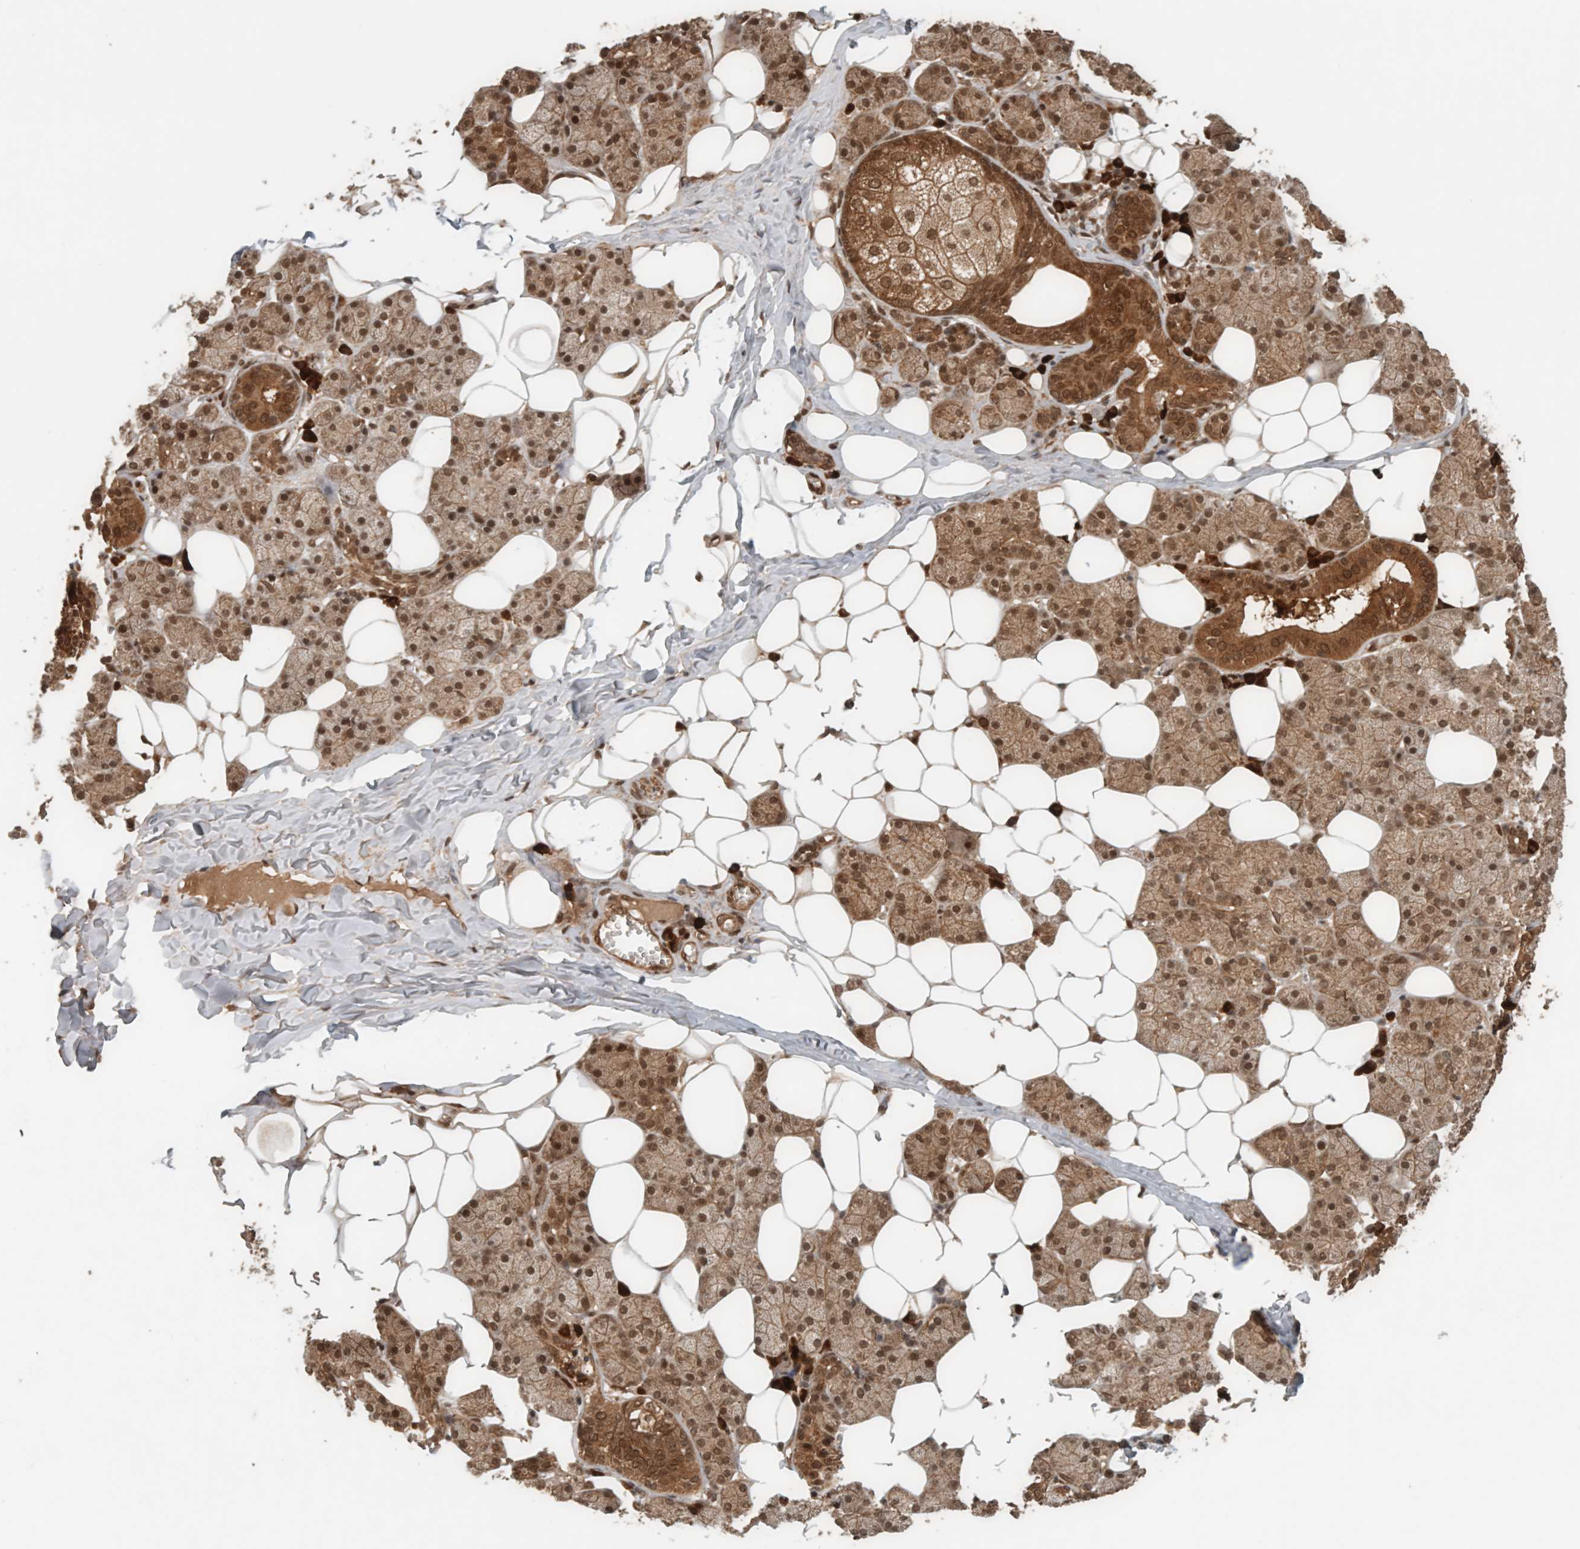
{"staining": {"intensity": "moderate", "quantity": ">75%", "location": "cytoplasmic/membranous,nuclear"}, "tissue": "salivary gland", "cell_type": "Glandular cells", "image_type": "normal", "snomed": [{"axis": "morphology", "description": "Normal tissue, NOS"}, {"axis": "topography", "description": "Salivary gland"}], "caption": "This image demonstrates immunohistochemistry staining of unremarkable salivary gland, with medium moderate cytoplasmic/membranous,nuclear positivity in approximately >75% of glandular cells.", "gene": "CNTROB", "patient": {"sex": "female", "age": 33}}